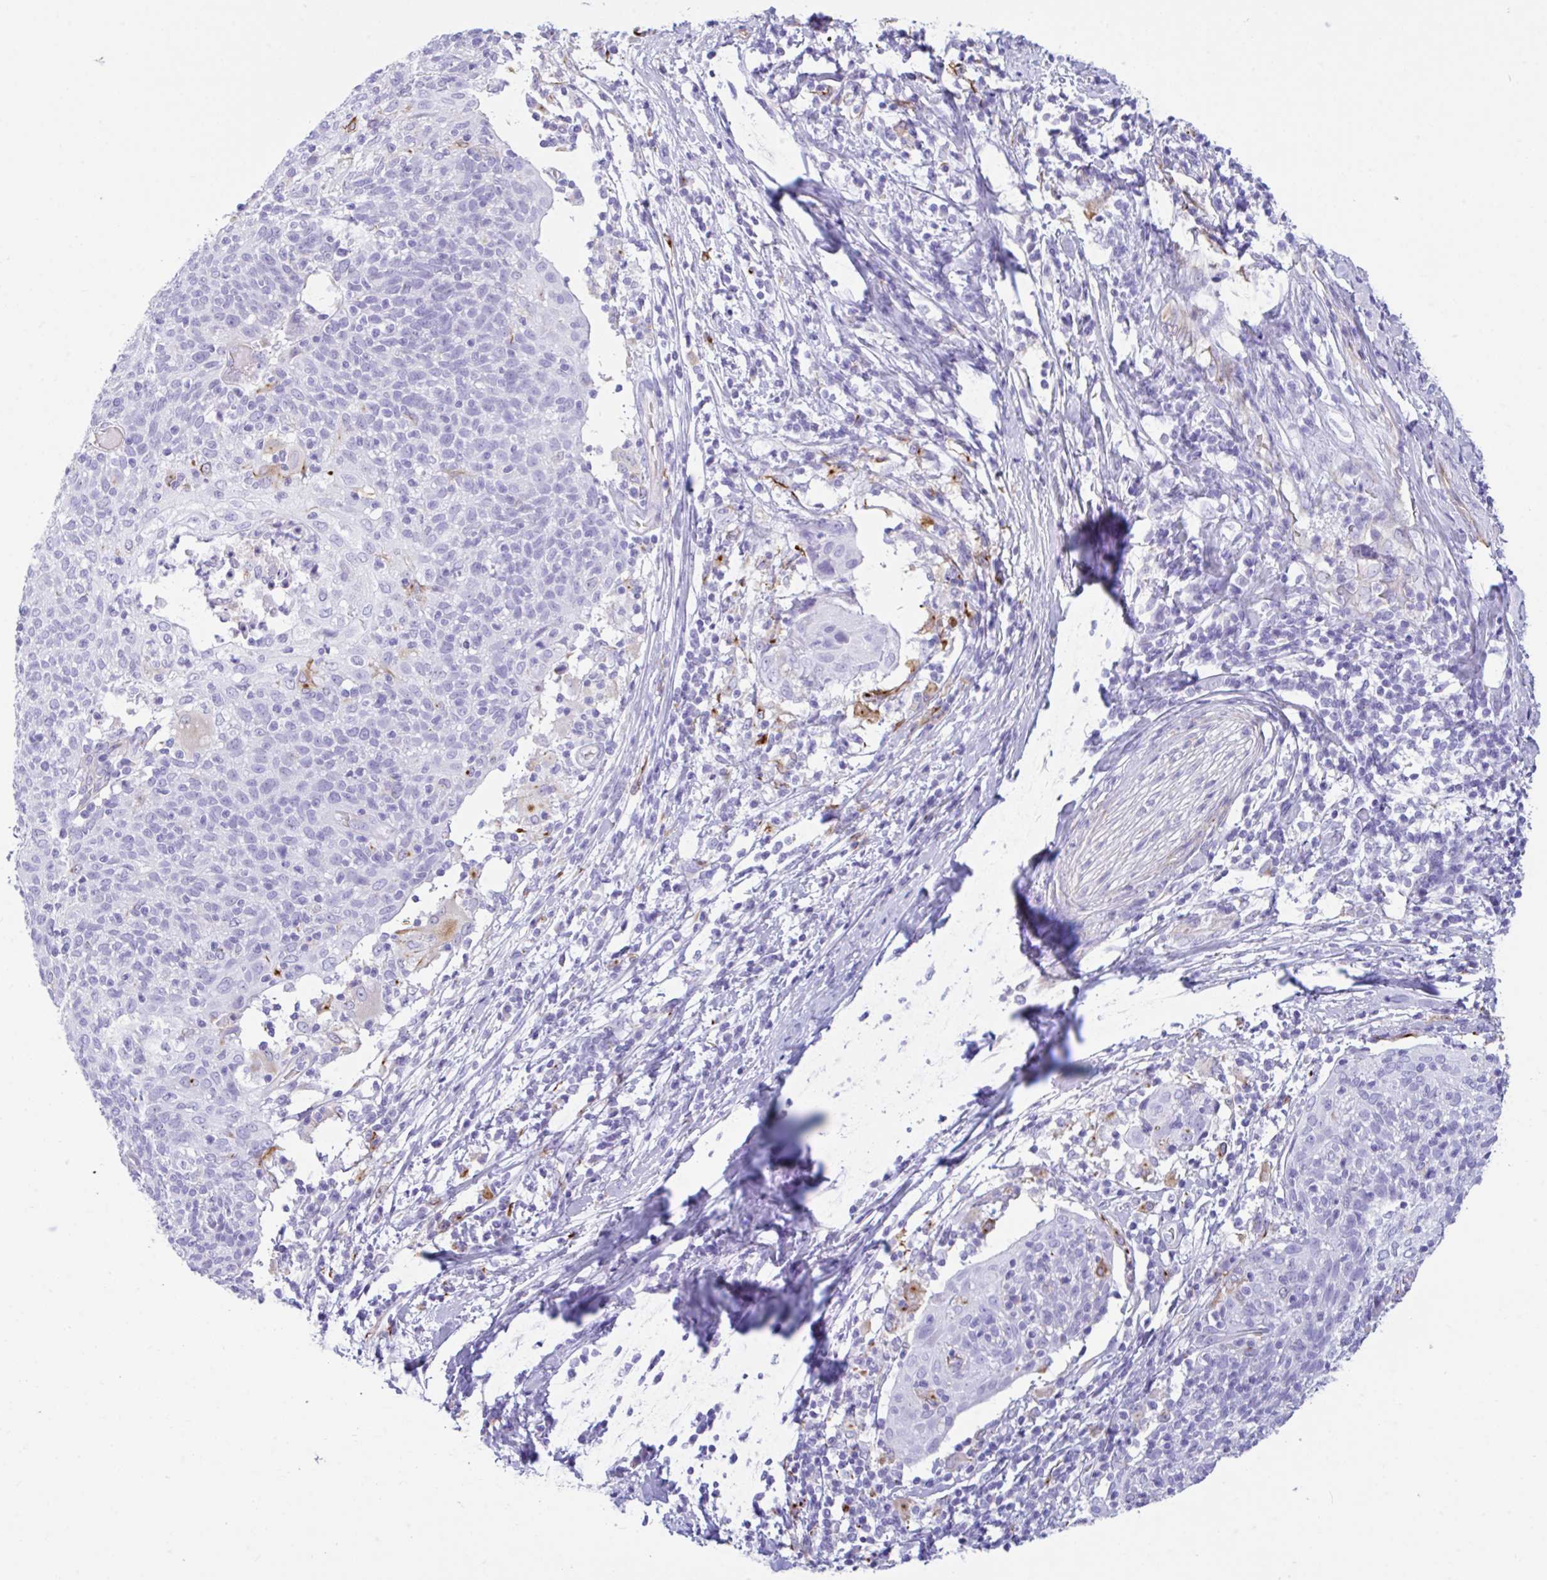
{"staining": {"intensity": "negative", "quantity": "none", "location": "none"}, "tissue": "cervical cancer", "cell_type": "Tumor cells", "image_type": "cancer", "snomed": [{"axis": "morphology", "description": "Squamous cell carcinoma, NOS"}, {"axis": "topography", "description": "Cervix"}], "caption": "Immunohistochemistry micrograph of human squamous cell carcinoma (cervical) stained for a protein (brown), which displays no positivity in tumor cells.", "gene": "NDUFAF8", "patient": {"sex": "female", "age": 52}}